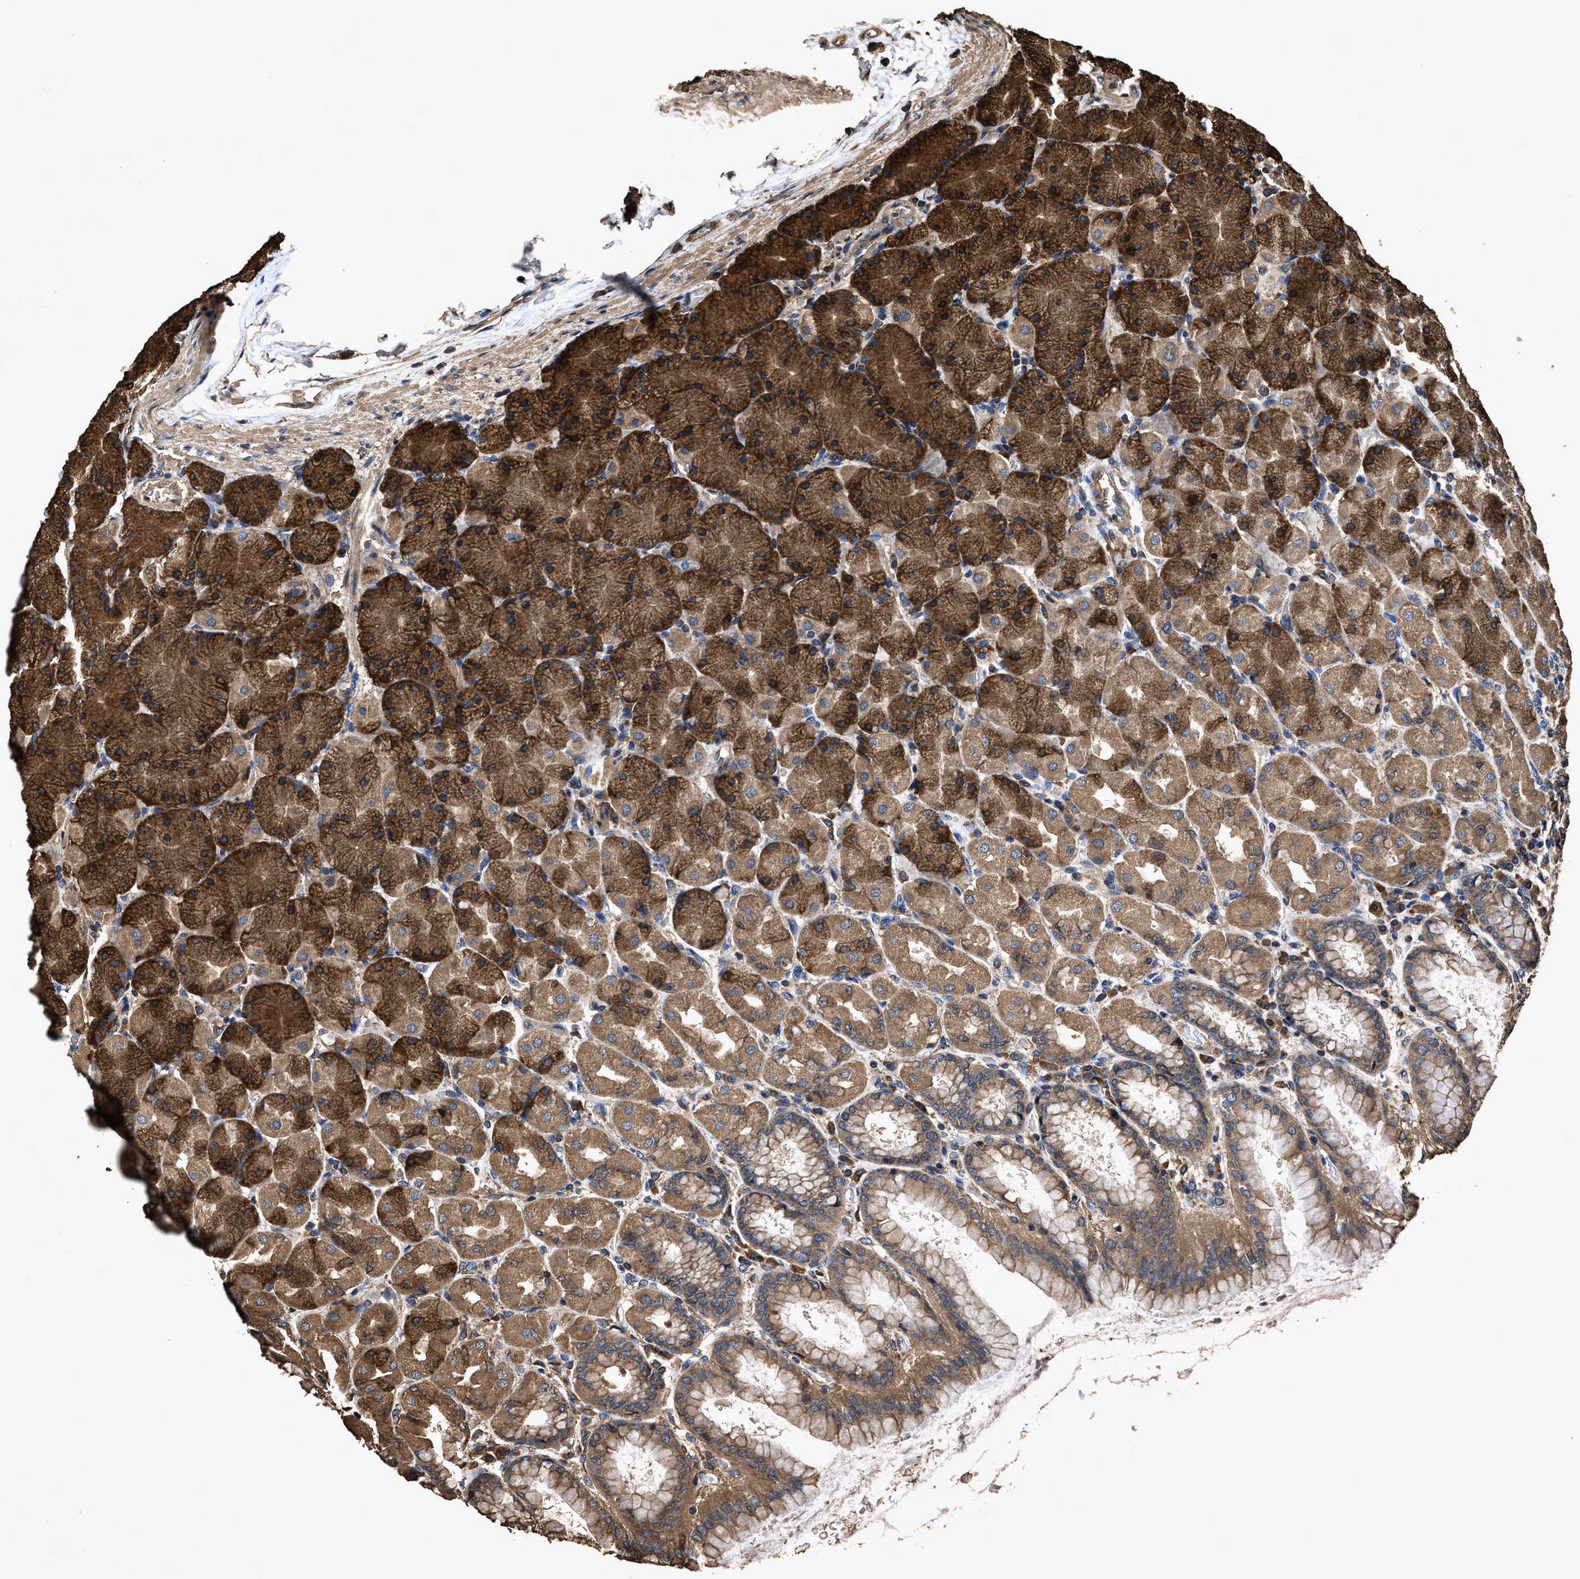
{"staining": {"intensity": "strong", "quantity": ">75%", "location": "cytoplasmic/membranous"}, "tissue": "stomach", "cell_type": "Glandular cells", "image_type": "normal", "snomed": [{"axis": "morphology", "description": "Normal tissue, NOS"}, {"axis": "topography", "description": "Stomach, upper"}], "caption": "This is a micrograph of immunohistochemistry (IHC) staining of benign stomach, which shows strong positivity in the cytoplasmic/membranous of glandular cells.", "gene": "ZMYND19", "patient": {"sex": "female", "age": 56}}